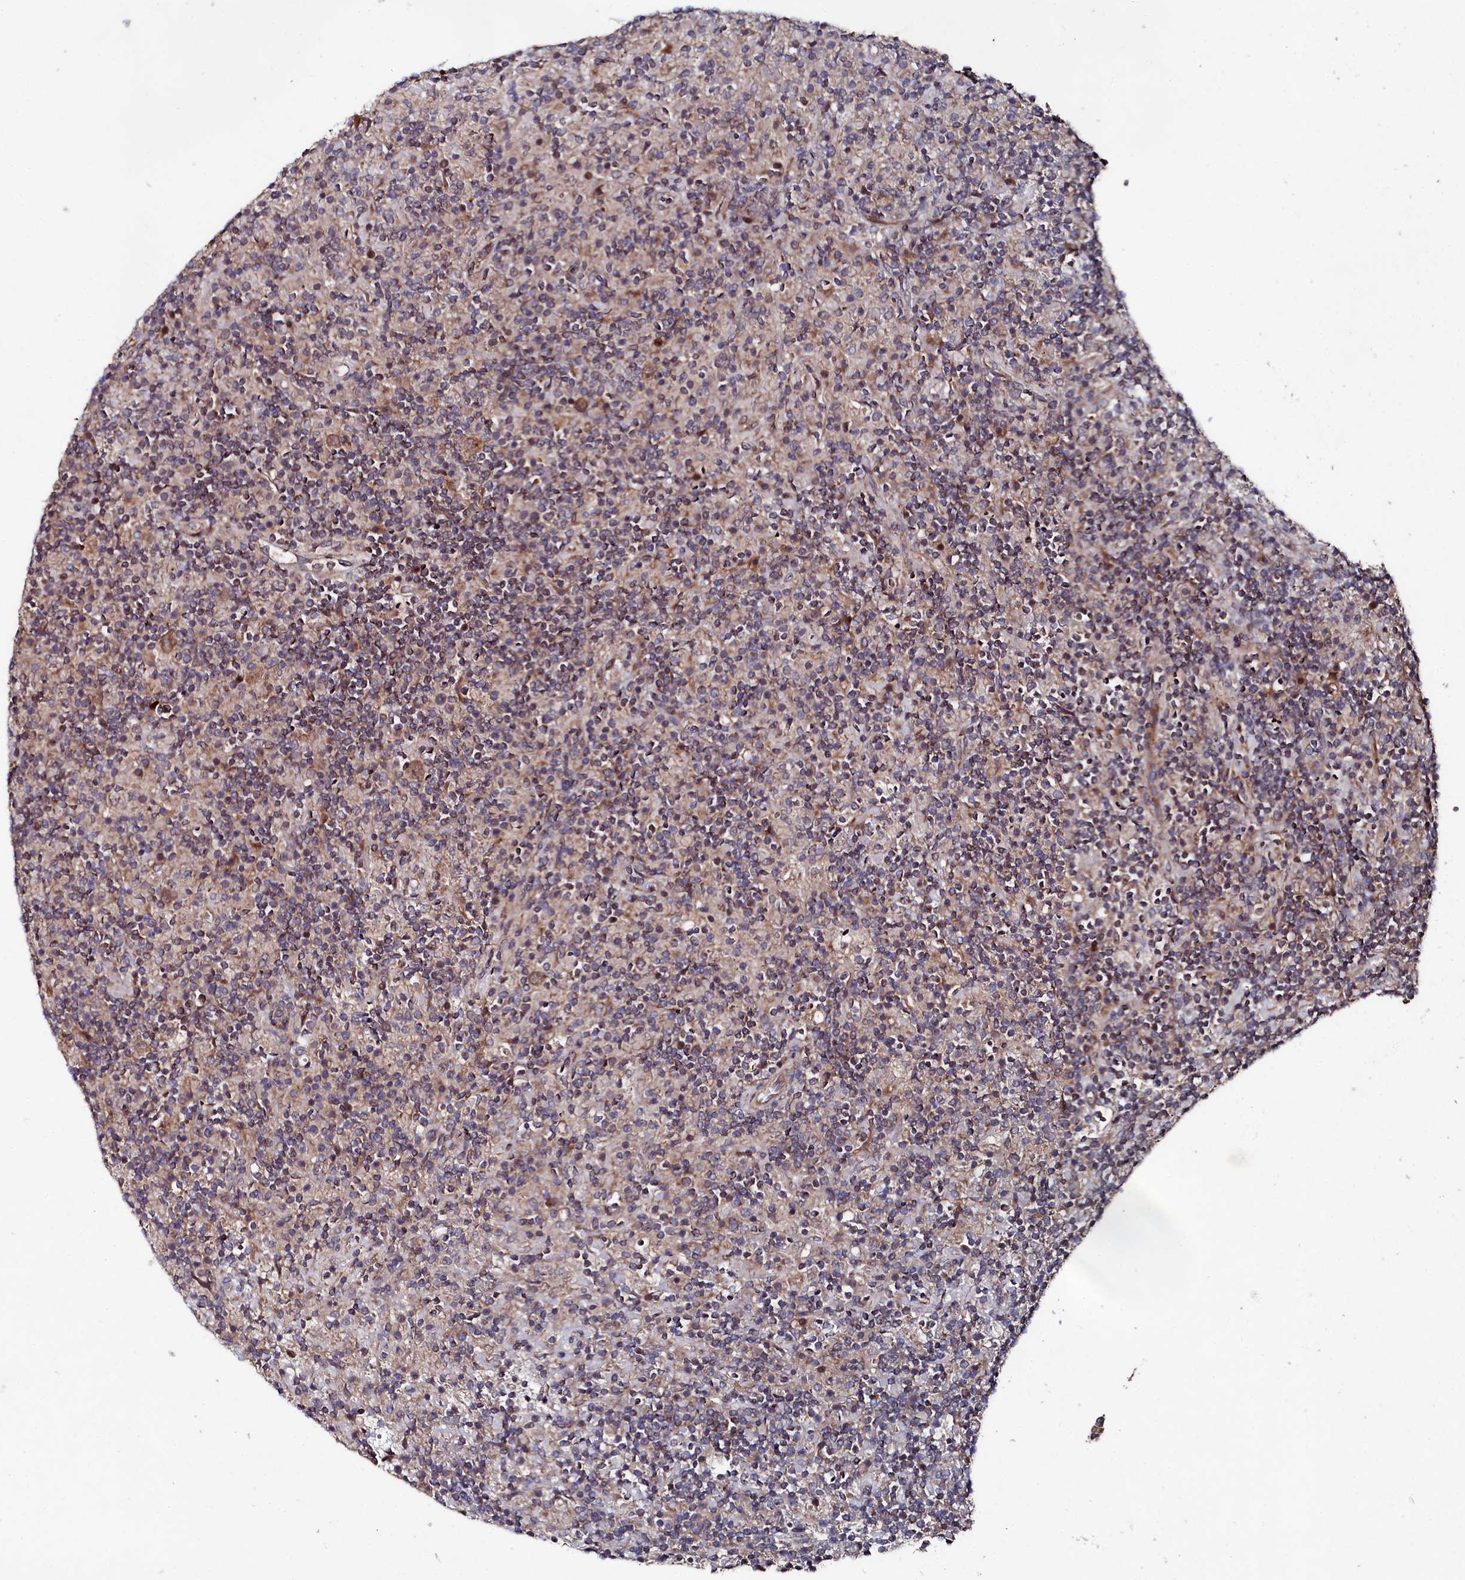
{"staining": {"intensity": "weak", "quantity": "25%-75%", "location": "cytoplasmic/membranous"}, "tissue": "lymphoma", "cell_type": "Tumor cells", "image_type": "cancer", "snomed": [{"axis": "morphology", "description": "Hodgkin's disease, NOS"}, {"axis": "topography", "description": "Lymph node"}], "caption": "The immunohistochemical stain highlights weak cytoplasmic/membranous positivity in tumor cells of lymphoma tissue.", "gene": "SUPV3L1", "patient": {"sex": "male", "age": 70}}